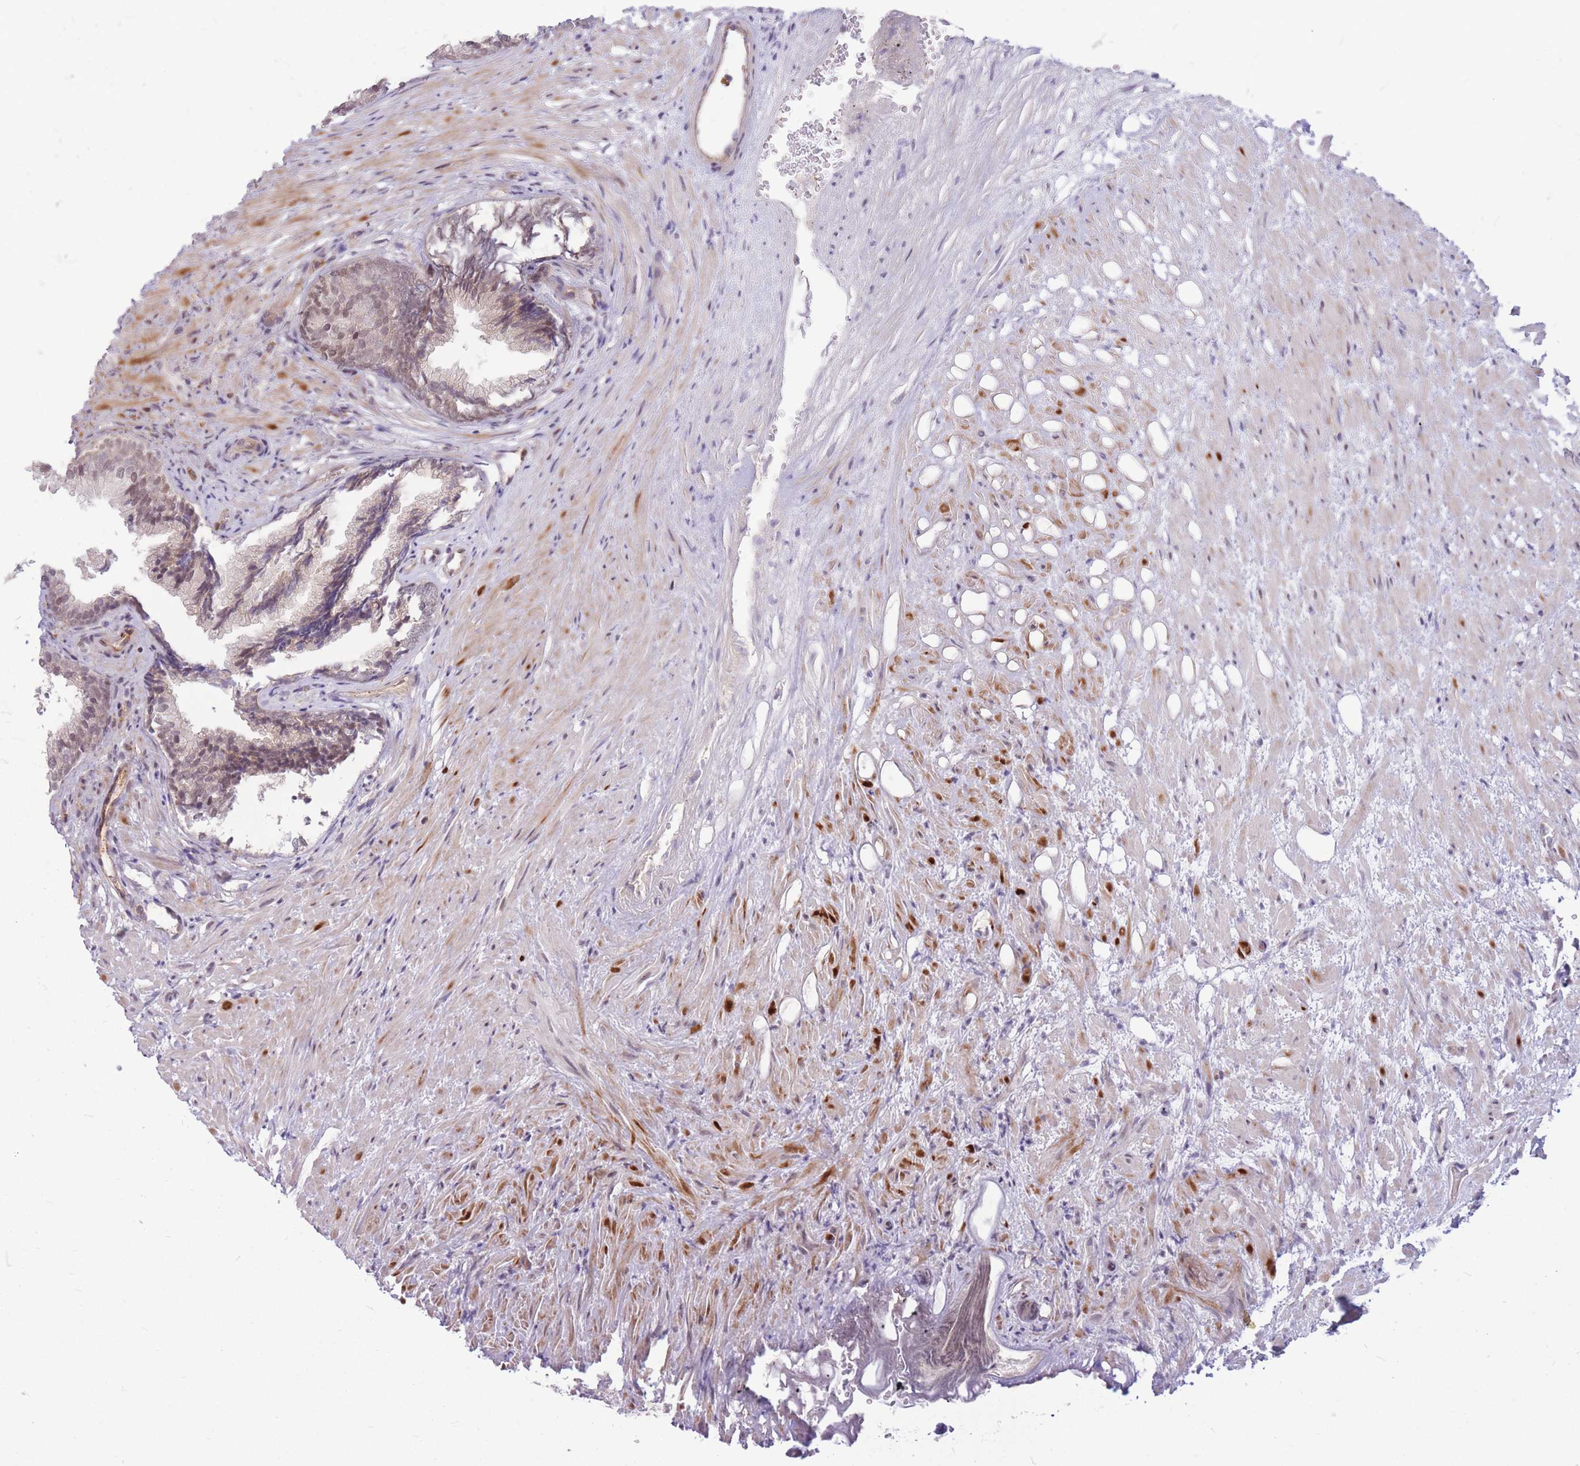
{"staining": {"intensity": "strong", "quantity": "25%-75%", "location": "cytoplasmic/membranous"}, "tissue": "prostate", "cell_type": "Glandular cells", "image_type": "normal", "snomed": [{"axis": "morphology", "description": "Normal tissue, NOS"}, {"axis": "topography", "description": "Prostate"}], "caption": "A photomicrograph of prostate stained for a protein displays strong cytoplasmic/membranous brown staining in glandular cells.", "gene": "TCF20", "patient": {"sex": "male", "age": 76}}